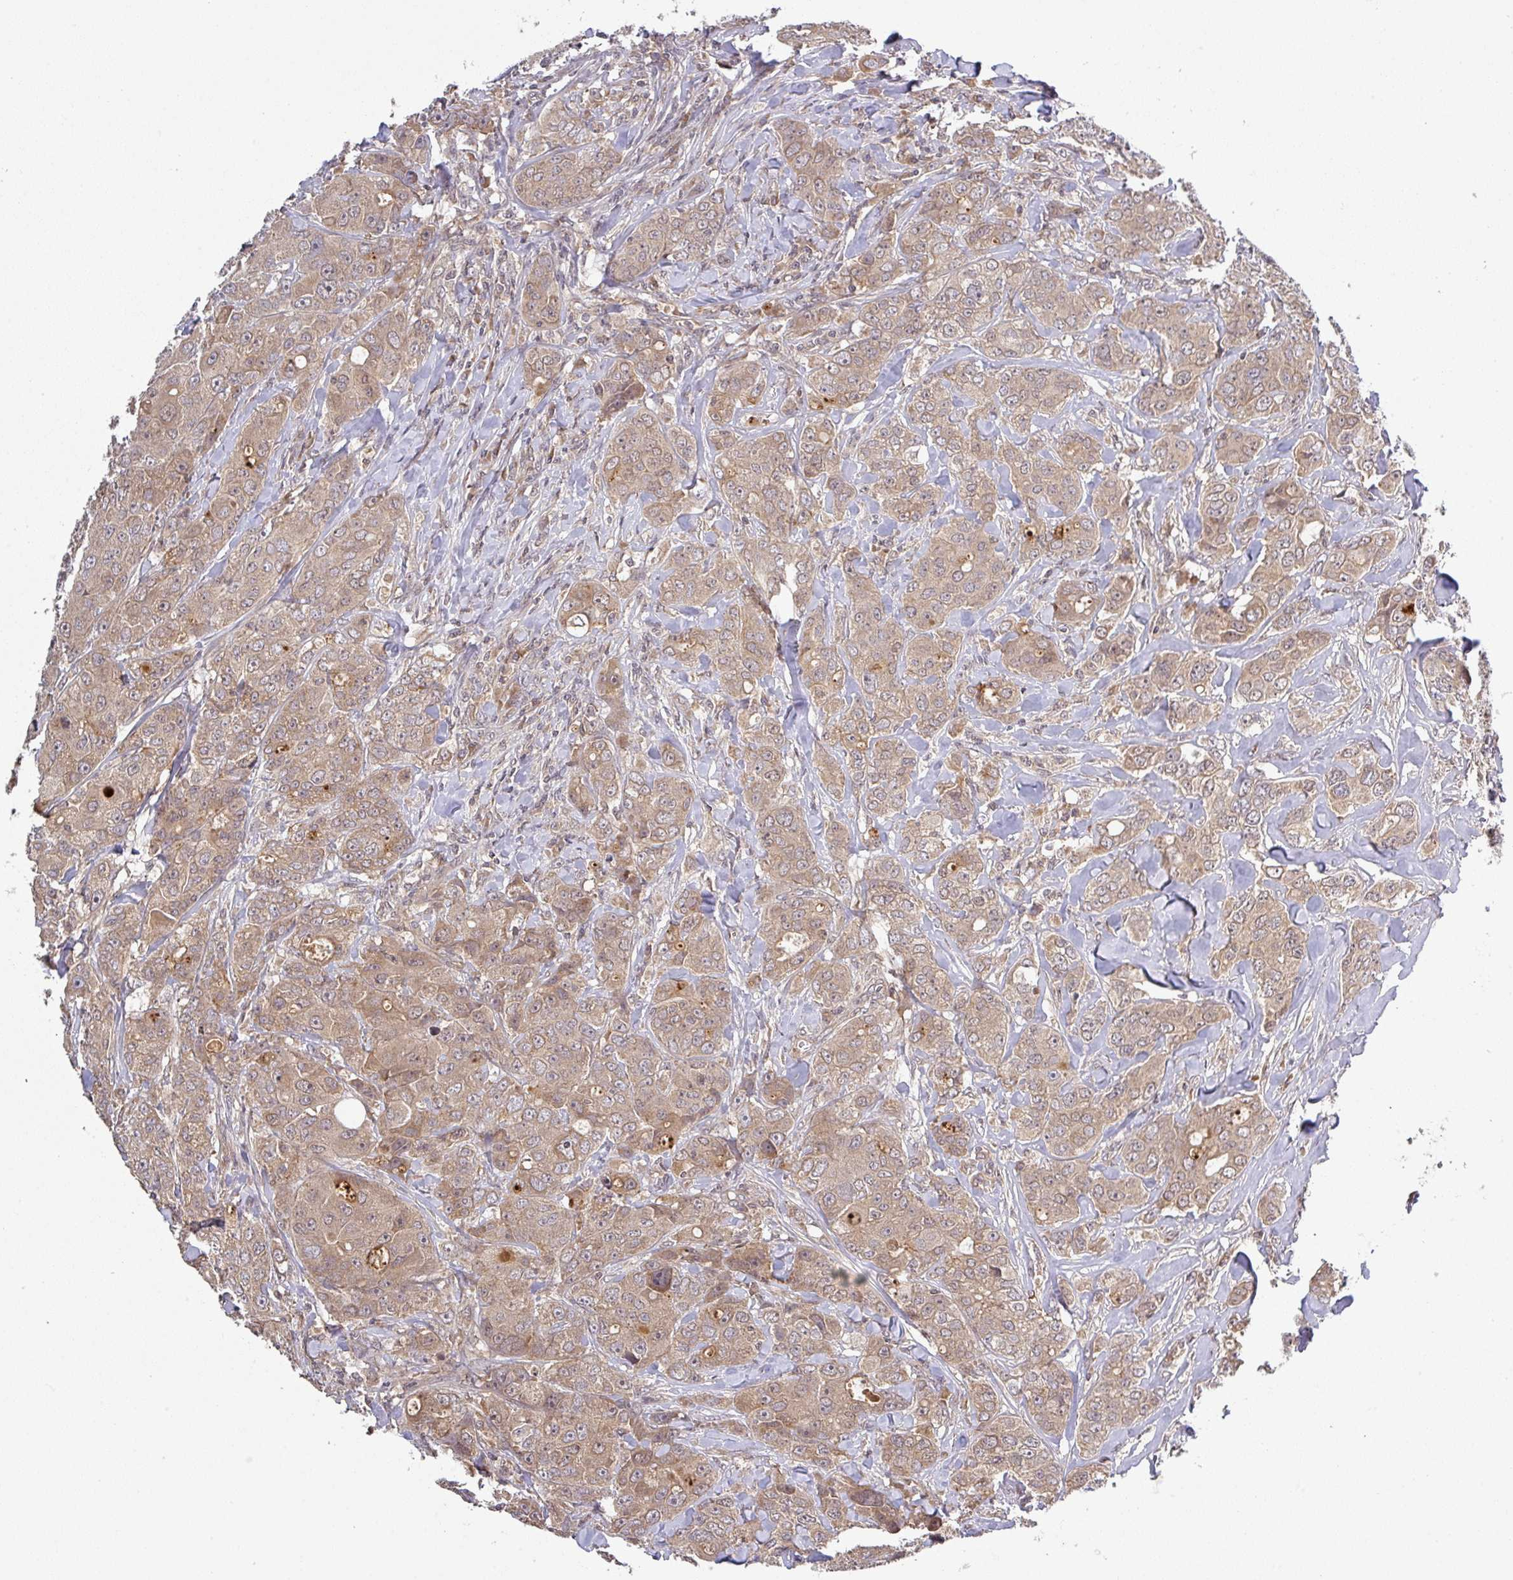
{"staining": {"intensity": "moderate", "quantity": ">75%", "location": "cytoplasmic/membranous"}, "tissue": "breast cancer", "cell_type": "Tumor cells", "image_type": "cancer", "snomed": [{"axis": "morphology", "description": "Duct carcinoma"}, {"axis": "topography", "description": "Breast"}], "caption": "Moderate cytoplasmic/membranous positivity is identified in approximately >75% of tumor cells in breast cancer (intraductal carcinoma). The protein of interest is stained brown, and the nuclei are stained in blue (DAB (3,3'-diaminobenzidine) IHC with brightfield microscopy, high magnification).", "gene": "CCDC121", "patient": {"sex": "female", "age": 43}}